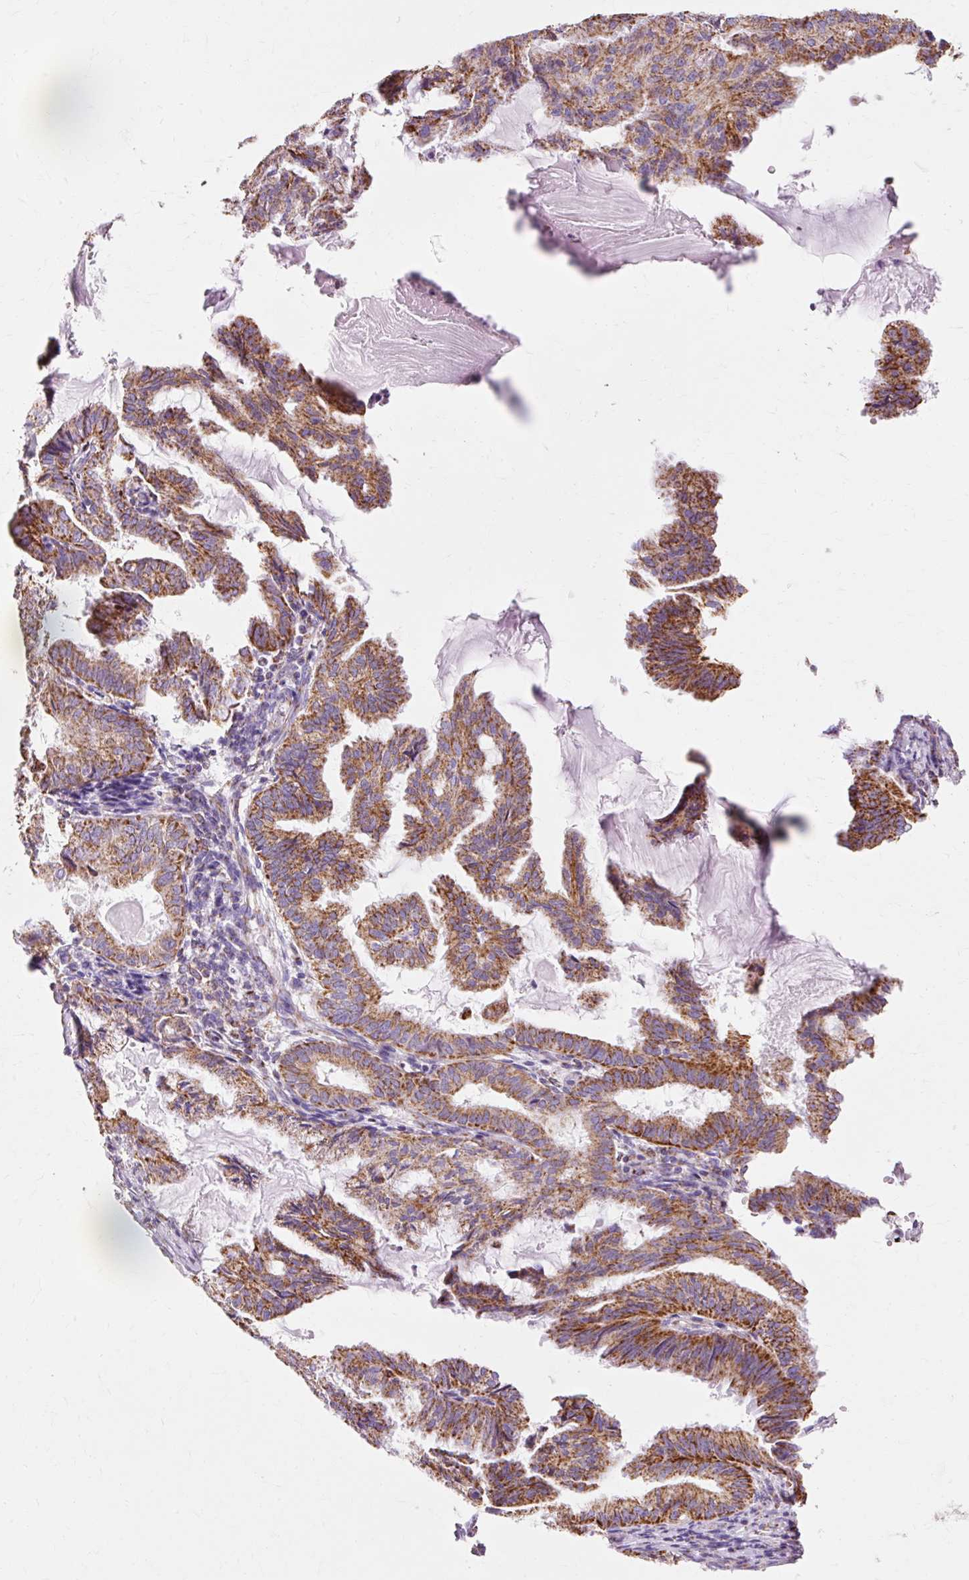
{"staining": {"intensity": "strong", "quantity": ">75%", "location": "cytoplasmic/membranous"}, "tissue": "endometrial cancer", "cell_type": "Tumor cells", "image_type": "cancer", "snomed": [{"axis": "morphology", "description": "Adenocarcinoma, NOS"}, {"axis": "topography", "description": "Endometrium"}], "caption": "A brown stain shows strong cytoplasmic/membranous positivity of a protein in human adenocarcinoma (endometrial) tumor cells.", "gene": "ATP5PO", "patient": {"sex": "female", "age": 86}}